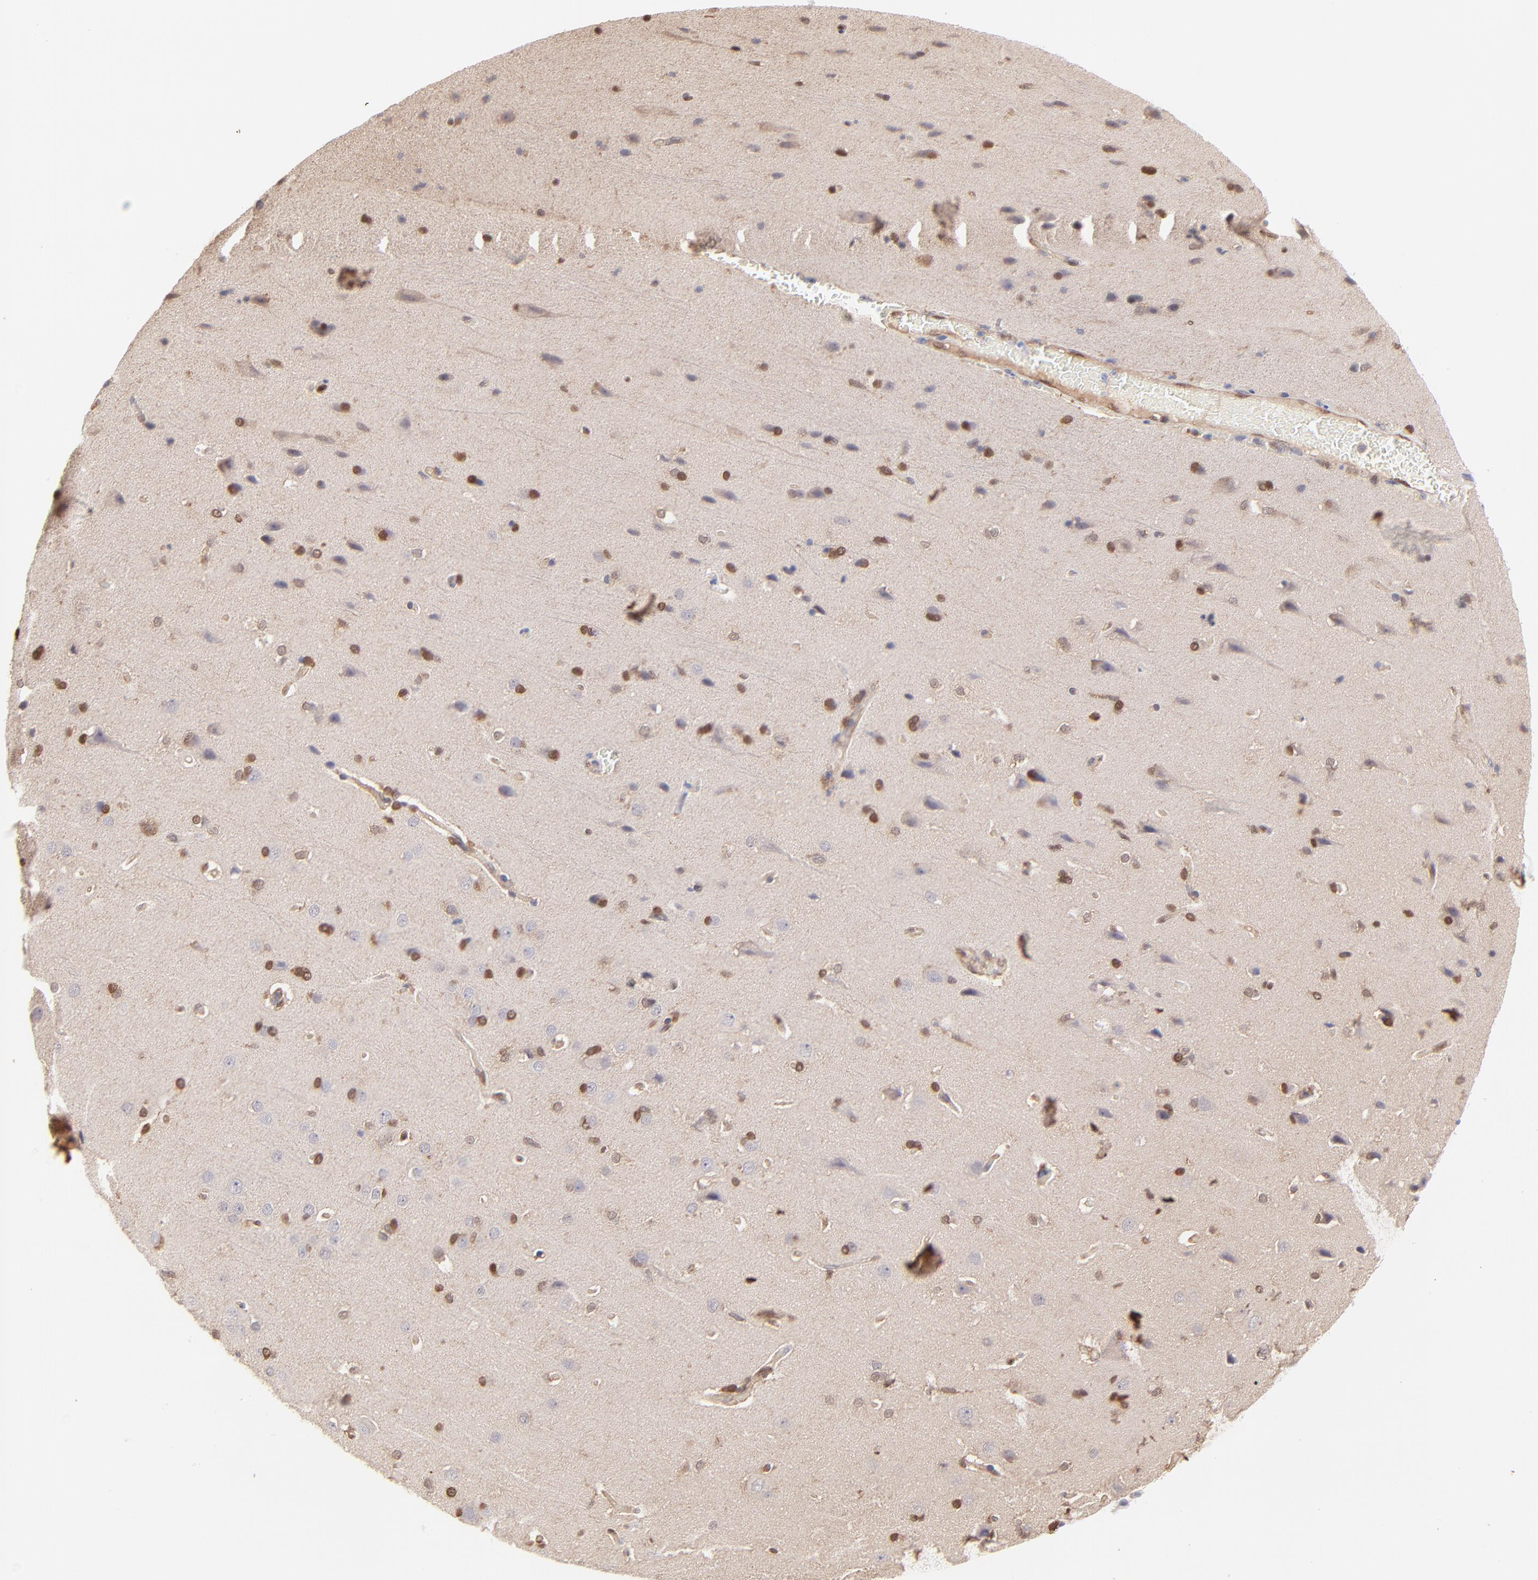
{"staining": {"intensity": "weak", "quantity": ">75%", "location": "cytoplasmic/membranous,nuclear"}, "tissue": "cerebral cortex", "cell_type": "Endothelial cells", "image_type": "normal", "snomed": [{"axis": "morphology", "description": "Normal tissue, NOS"}, {"axis": "topography", "description": "Cerebral cortex"}], "caption": "Immunohistochemistry (IHC) staining of benign cerebral cortex, which demonstrates low levels of weak cytoplasmic/membranous,nuclear expression in about >75% of endothelial cells indicating weak cytoplasmic/membranous,nuclear protein expression. The staining was performed using DAB (3,3'-diaminobenzidine) (brown) for protein detection and nuclei were counterstained in hematoxylin (blue).", "gene": "HYAL1", "patient": {"sex": "male", "age": 62}}